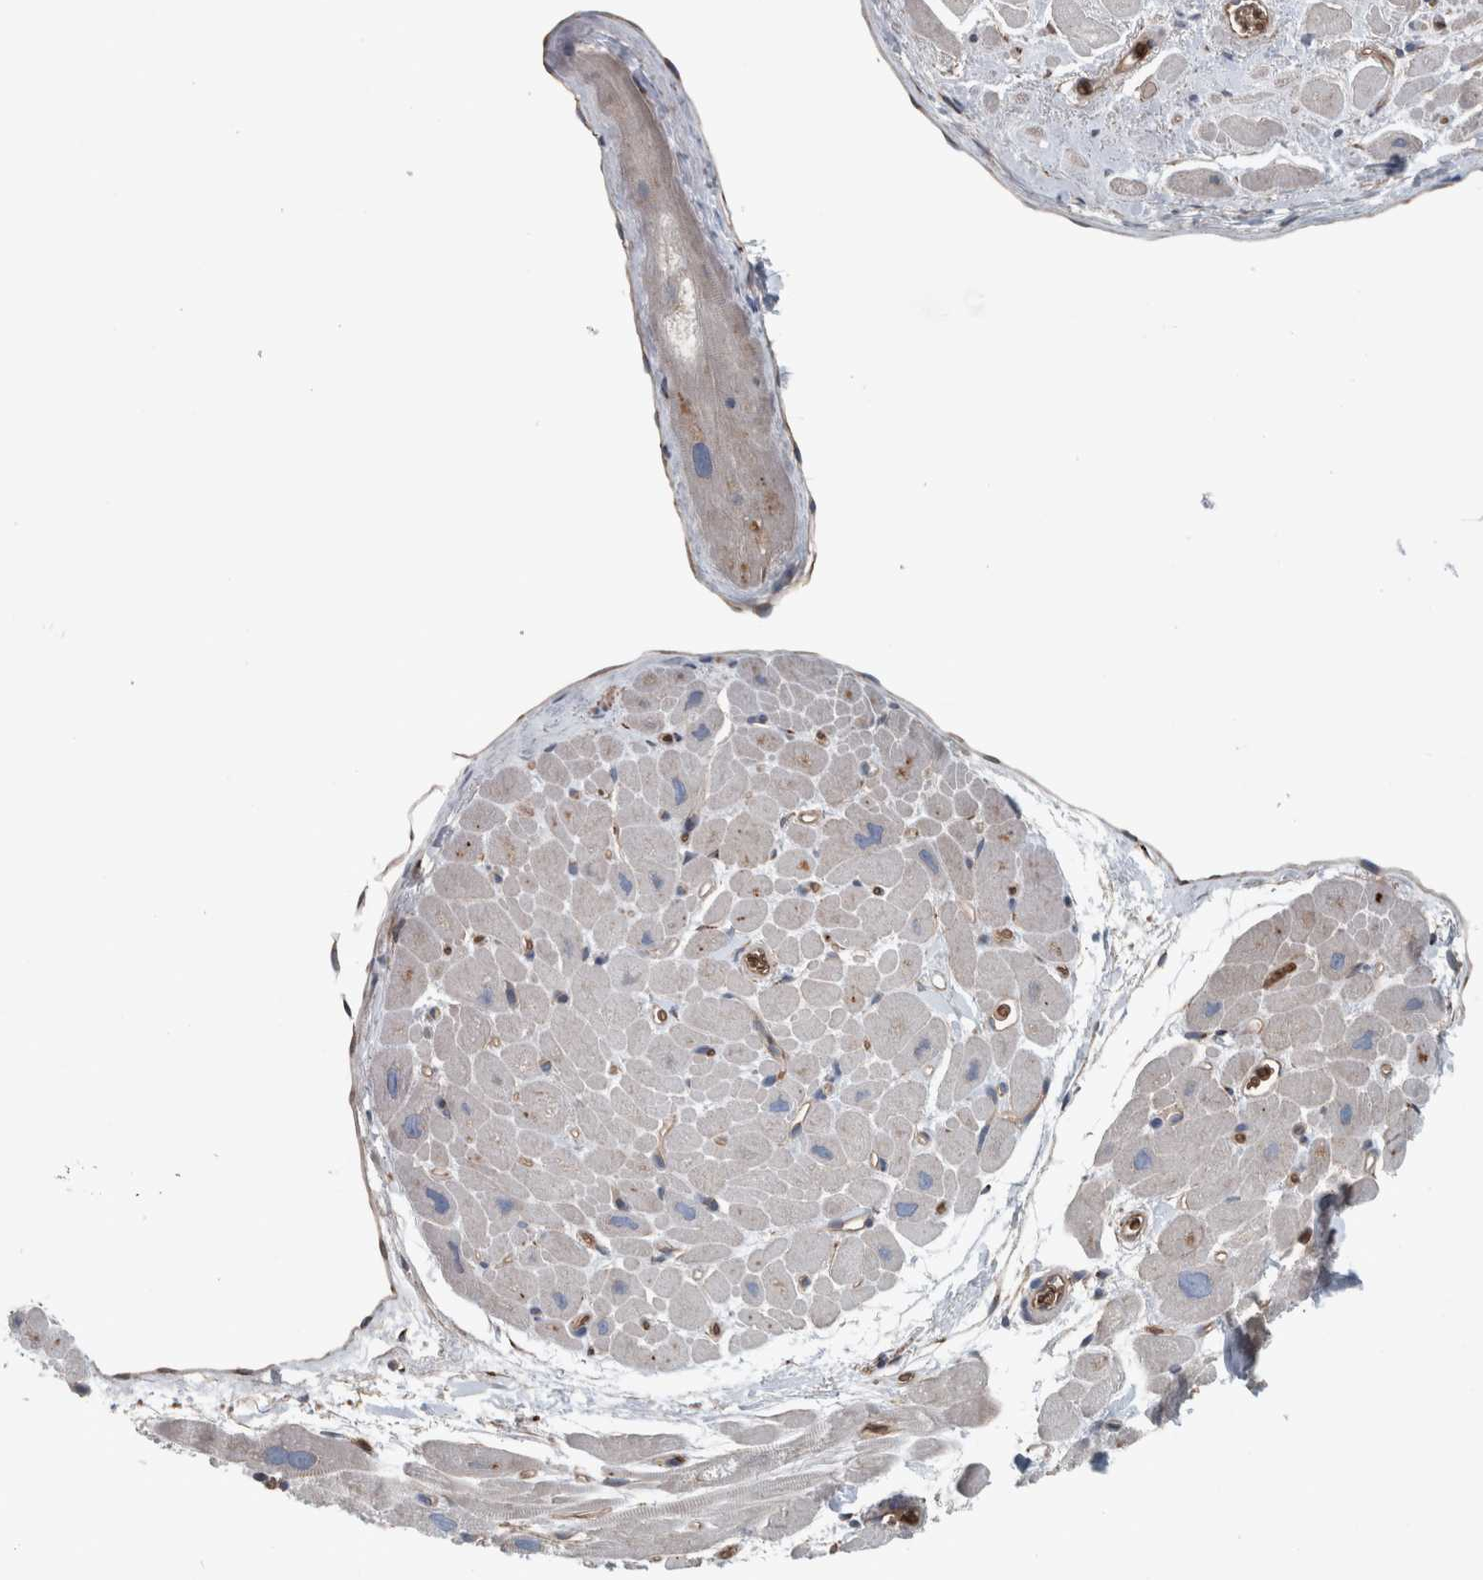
{"staining": {"intensity": "strong", "quantity": "25%-75%", "location": "cytoplasmic/membranous"}, "tissue": "heart muscle", "cell_type": "Cardiomyocytes", "image_type": "normal", "snomed": [{"axis": "morphology", "description": "Normal tissue, NOS"}, {"axis": "topography", "description": "Heart"}], "caption": "Immunohistochemical staining of normal heart muscle exhibits high levels of strong cytoplasmic/membranous staining in about 25%-75% of cardiomyocytes.", "gene": "GLT8D2", "patient": {"sex": "male", "age": 49}}